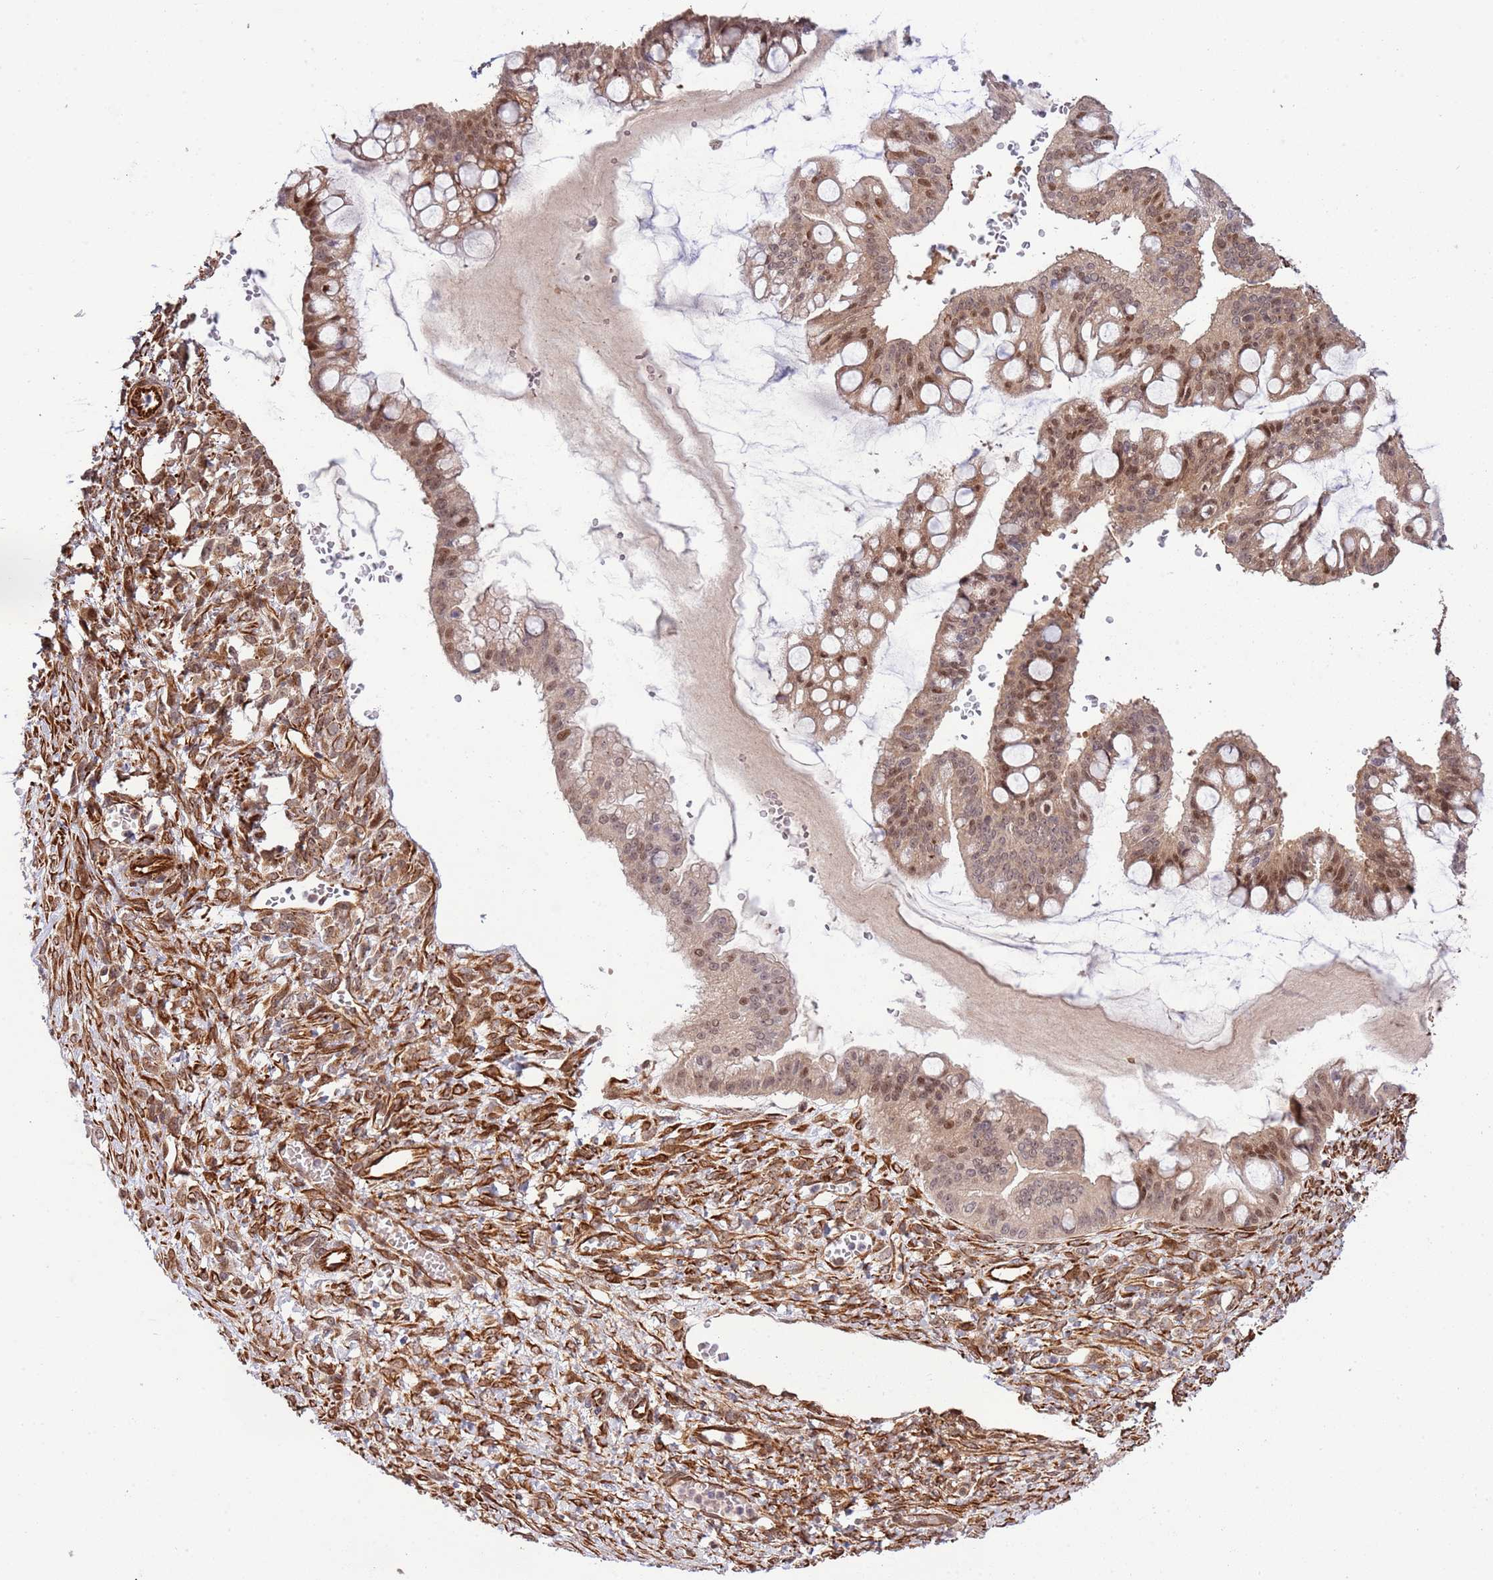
{"staining": {"intensity": "moderate", "quantity": "25%-75%", "location": "nuclear"}, "tissue": "ovarian cancer", "cell_type": "Tumor cells", "image_type": "cancer", "snomed": [{"axis": "morphology", "description": "Cystadenocarcinoma, mucinous, NOS"}, {"axis": "topography", "description": "Ovary"}], "caption": "Mucinous cystadenocarcinoma (ovarian) stained with a brown dye shows moderate nuclear positive expression in about 25%-75% of tumor cells.", "gene": "NEK3", "patient": {"sex": "female", "age": 73}}